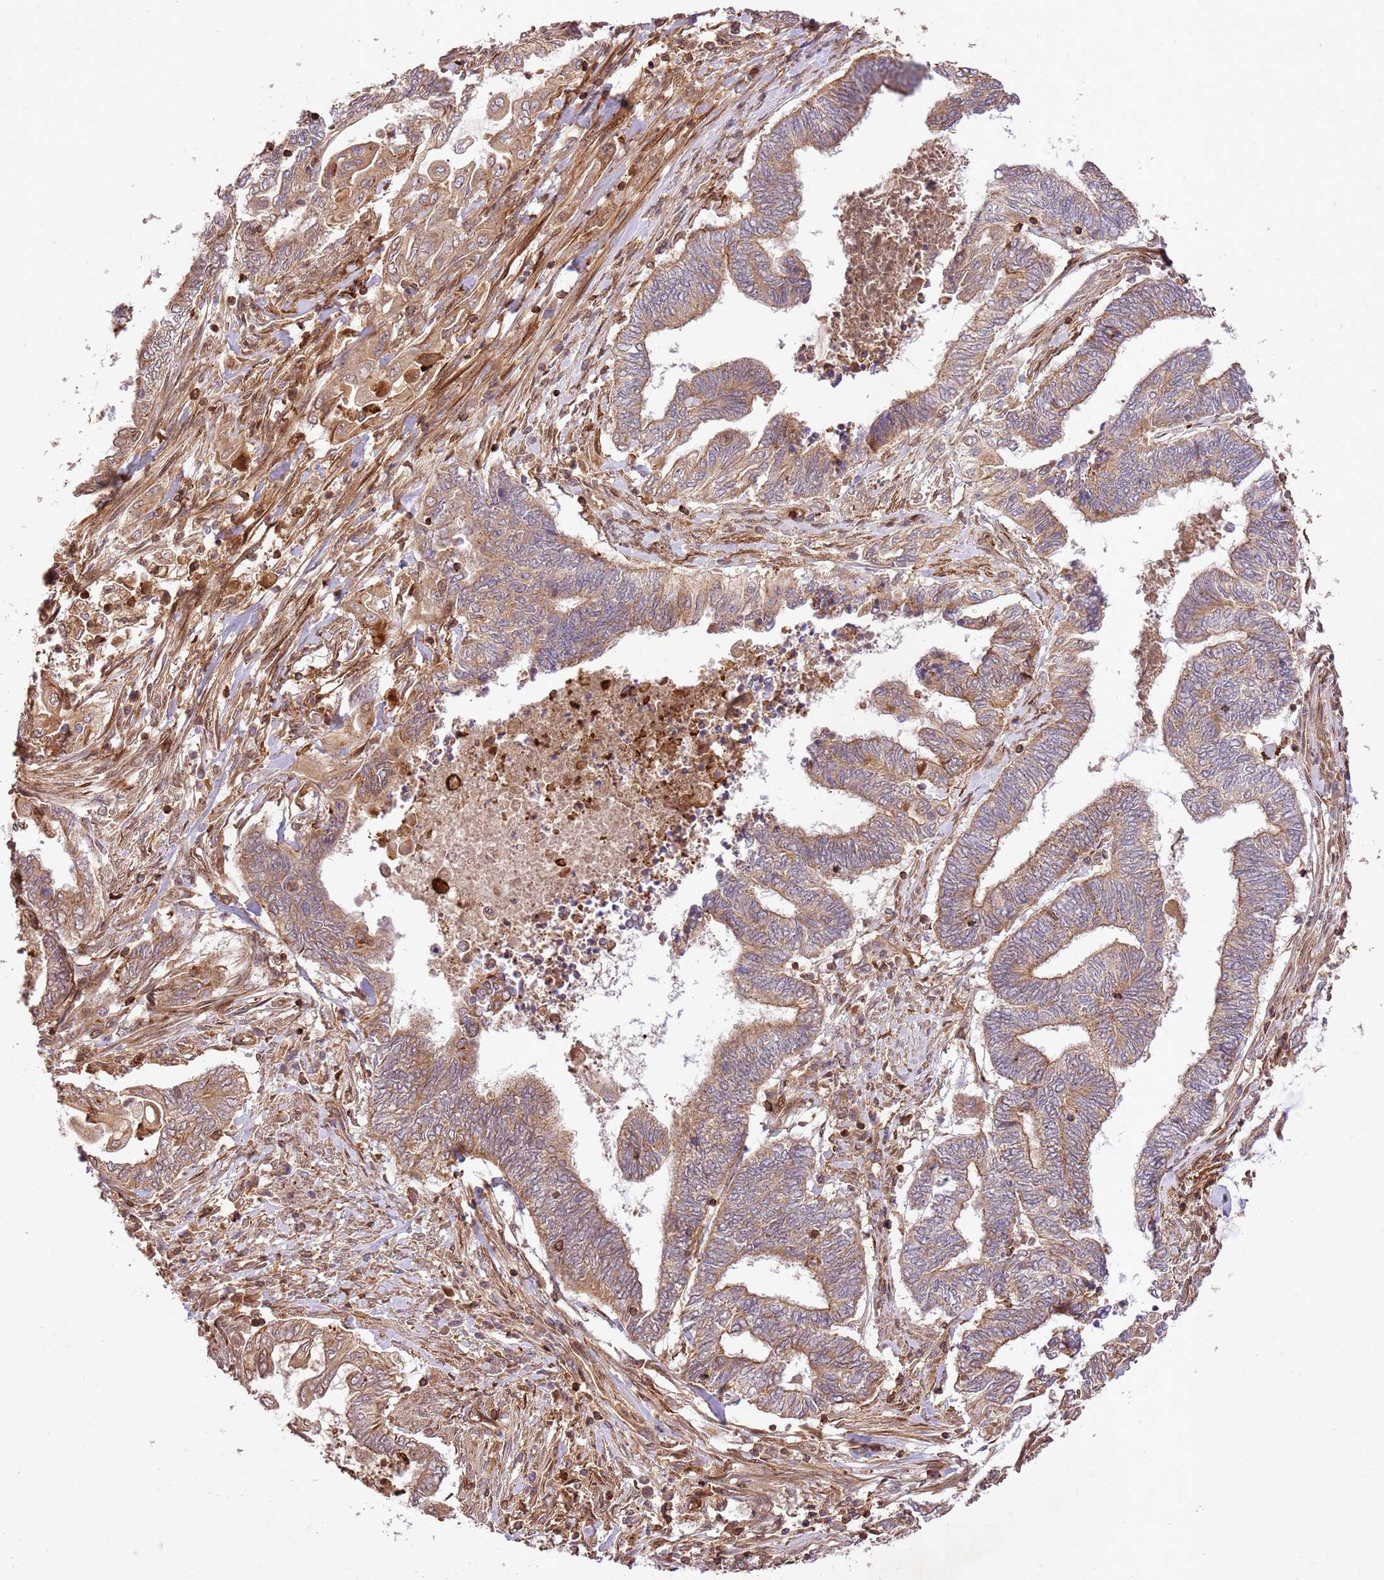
{"staining": {"intensity": "moderate", "quantity": ">75%", "location": "cytoplasmic/membranous"}, "tissue": "endometrial cancer", "cell_type": "Tumor cells", "image_type": "cancer", "snomed": [{"axis": "morphology", "description": "Adenocarcinoma, NOS"}, {"axis": "topography", "description": "Uterus"}, {"axis": "topography", "description": "Endometrium"}], "caption": "This image reveals IHC staining of endometrial cancer (adenocarcinoma), with medium moderate cytoplasmic/membranous positivity in approximately >75% of tumor cells.", "gene": "KATNAL2", "patient": {"sex": "female", "age": 70}}